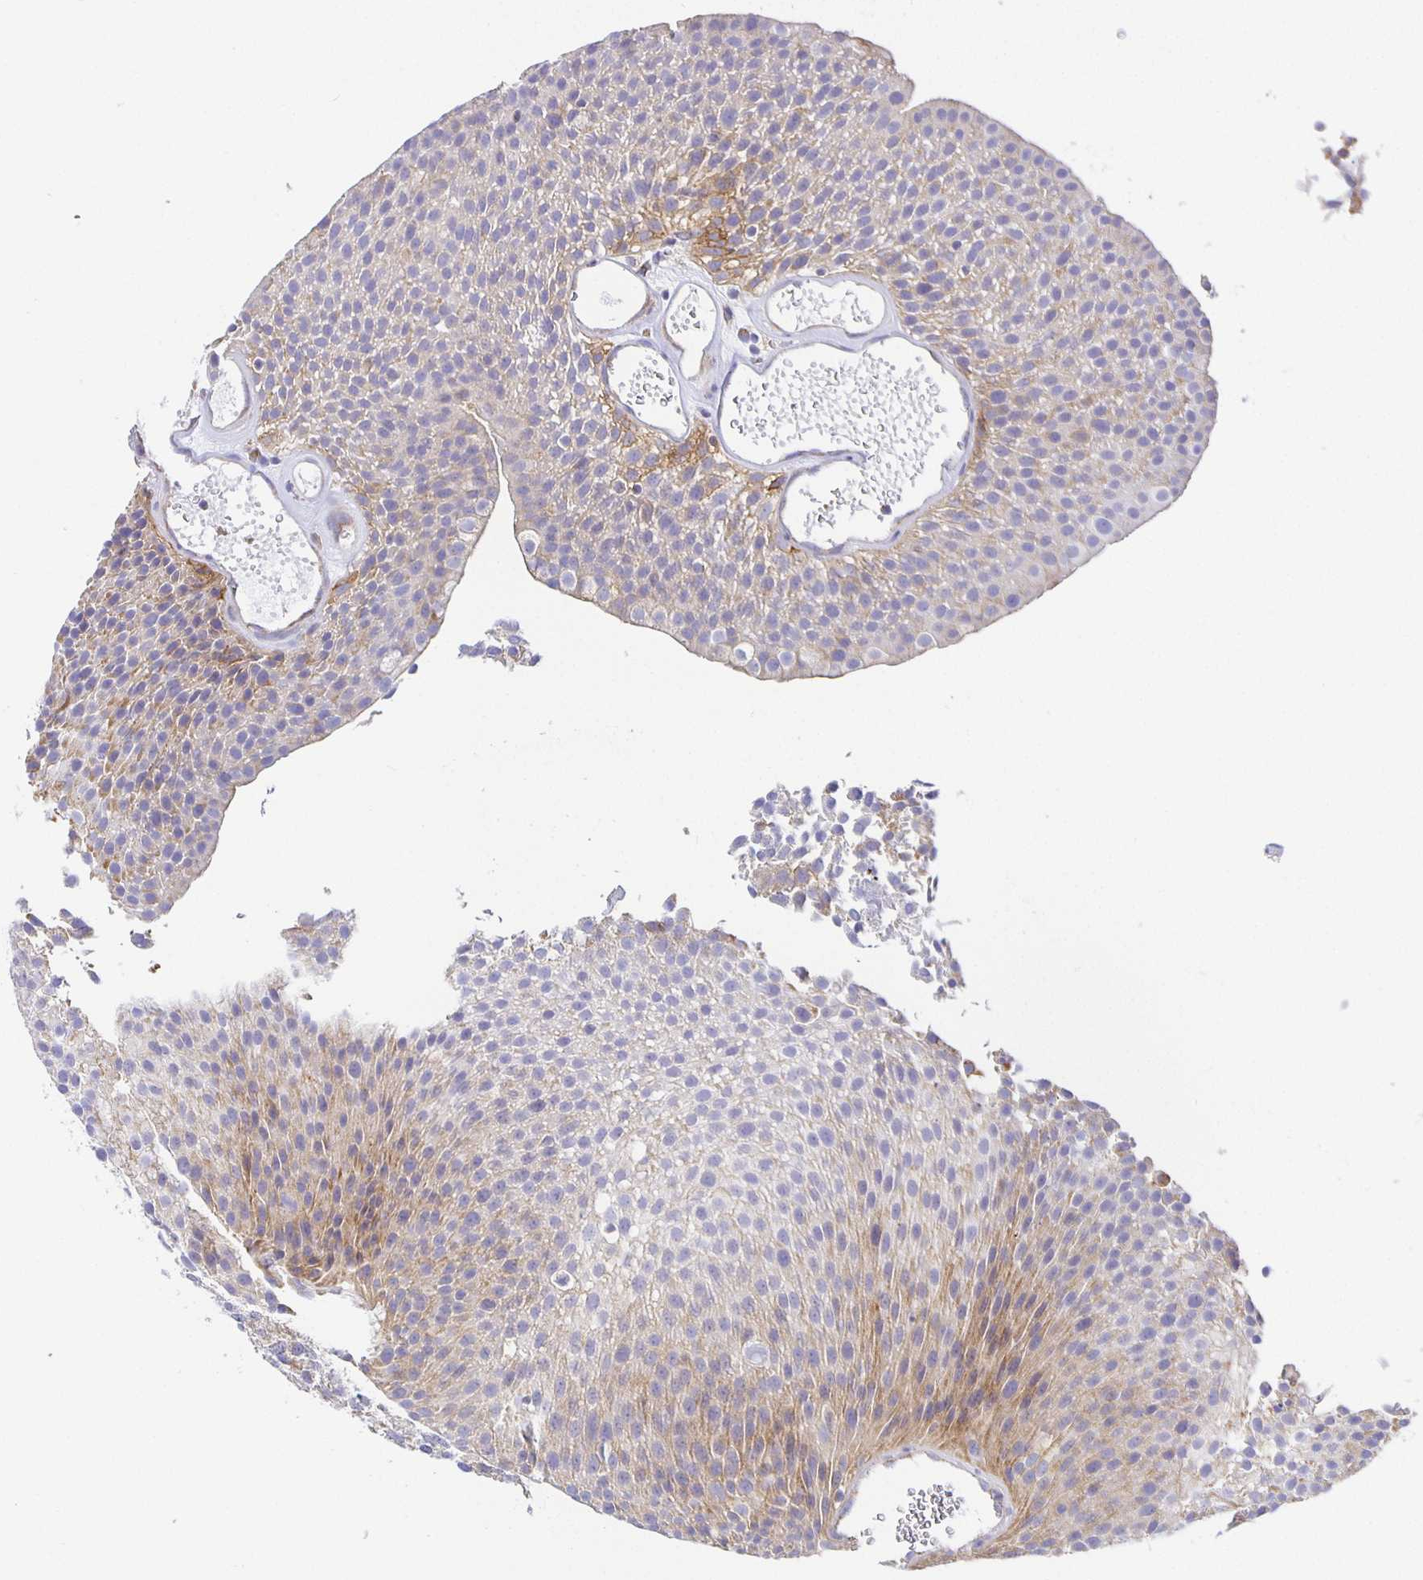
{"staining": {"intensity": "weak", "quantity": "<25%", "location": "cytoplasmic/membranous"}, "tissue": "urothelial cancer", "cell_type": "Tumor cells", "image_type": "cancer", "snomed": [{"axis": "morphology", "description": "Urothelial carcinoma, Low grade"}, {"axis": "topography", "description": "Urinary bladder"}], "caption": "Human urothelial carcinoma (low-grade) stained for a protein using immunohistochemistry exhibits no positivity in tumor cells.", "gene": "FLRT3", "patient": {"sex": "female", "age": 79}}